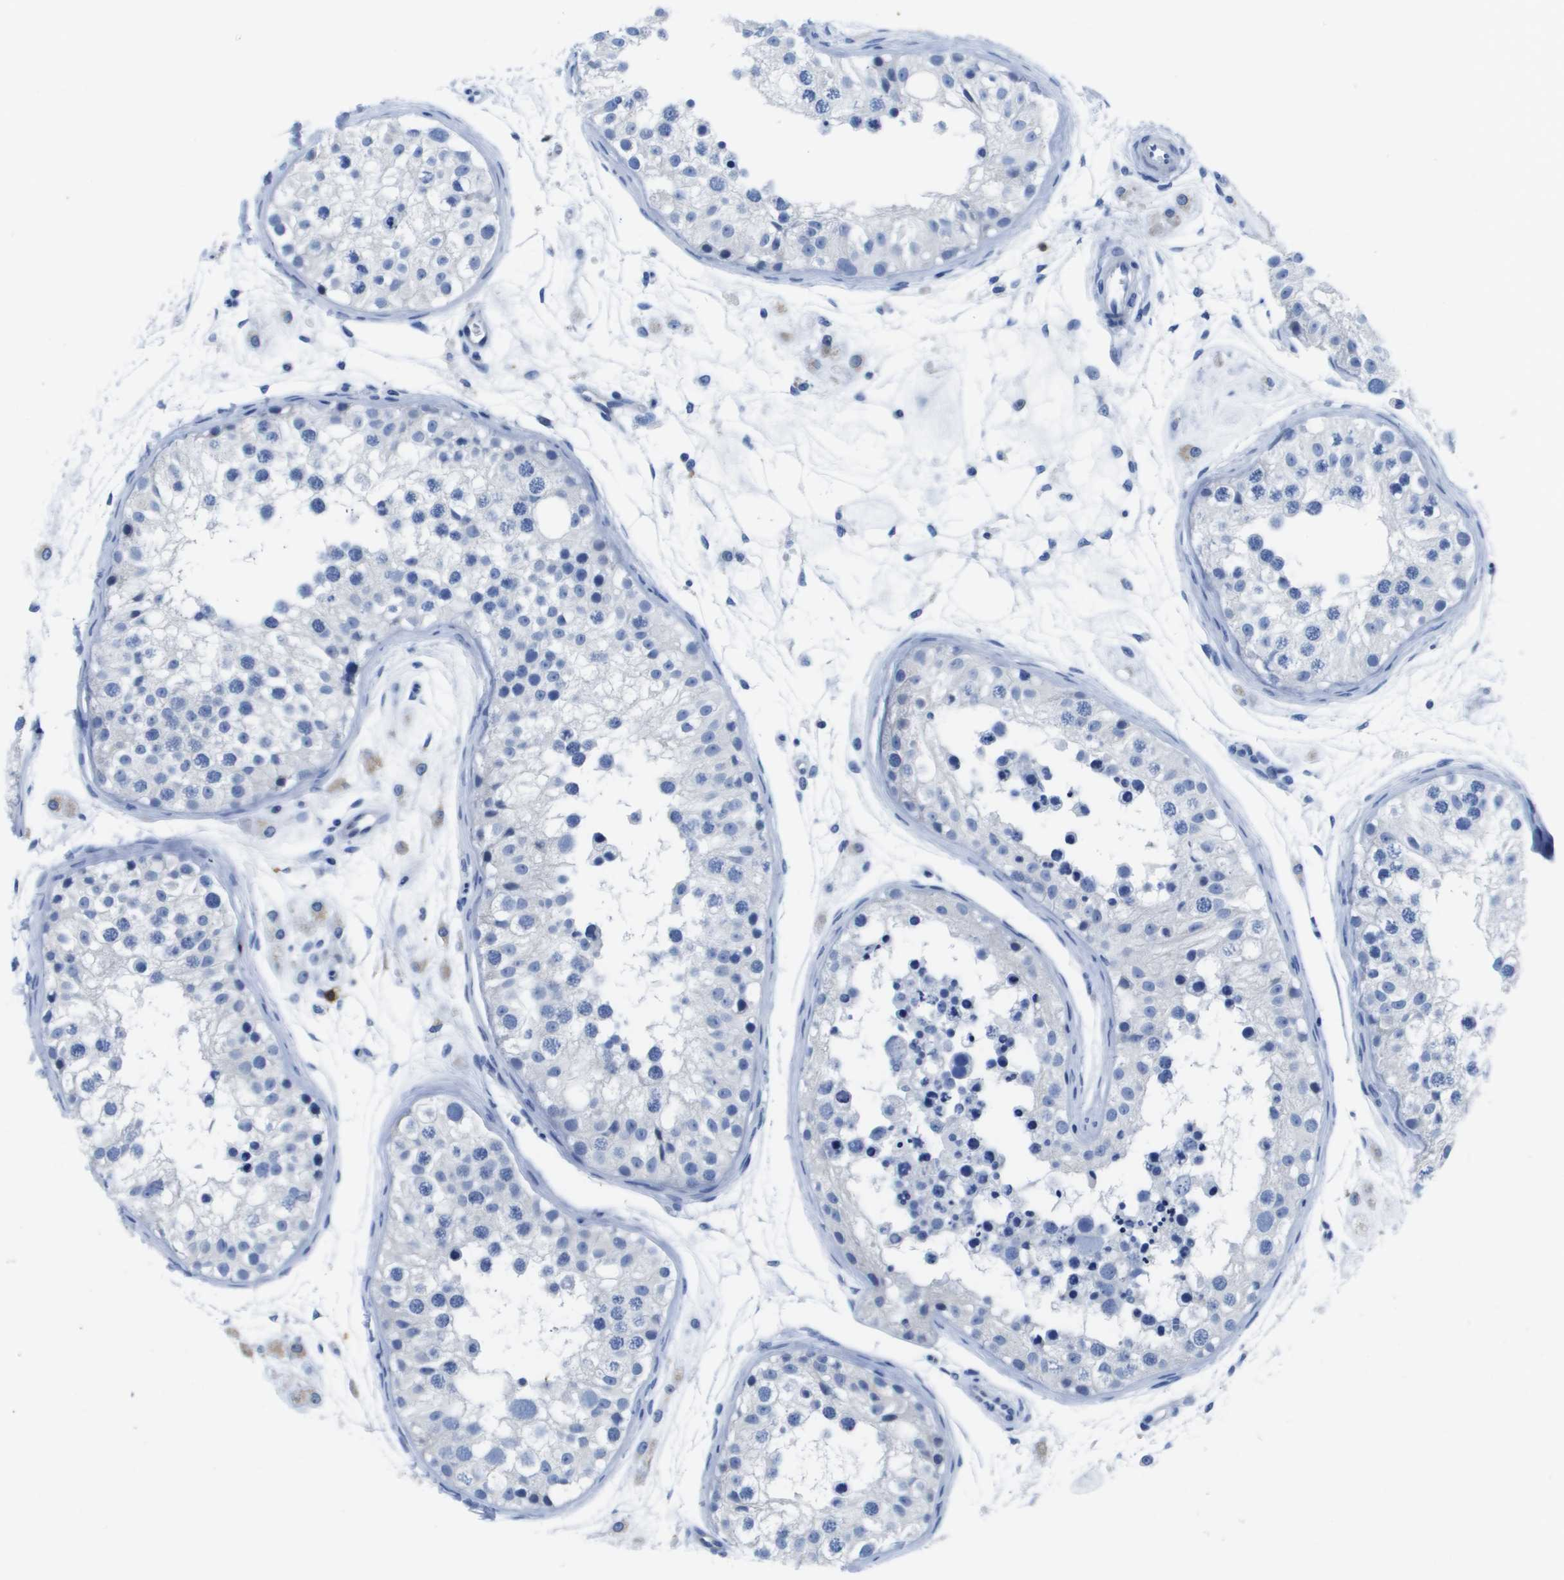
{"staining": {"intensity": "negative", "quantity": "none", "location": "none"}, "tissue": "testis", "cell_type": "Cells in seminiferous ducts", "image_type": "normal", "snomed": [{"axis": "morphology", "description": "Normal tissue, NOS"}, {"axis": "morphology", "description": "Adenocarcinoma, metastatic, NOS"}, {"axis": "topography", "description": "Testis"}], "caption": "Testis stained for a protein using IHC shows no expression cells in seminiferous ducts.", "gene": "MS4A1", "patient": {"sex": "male", "age": 26}}